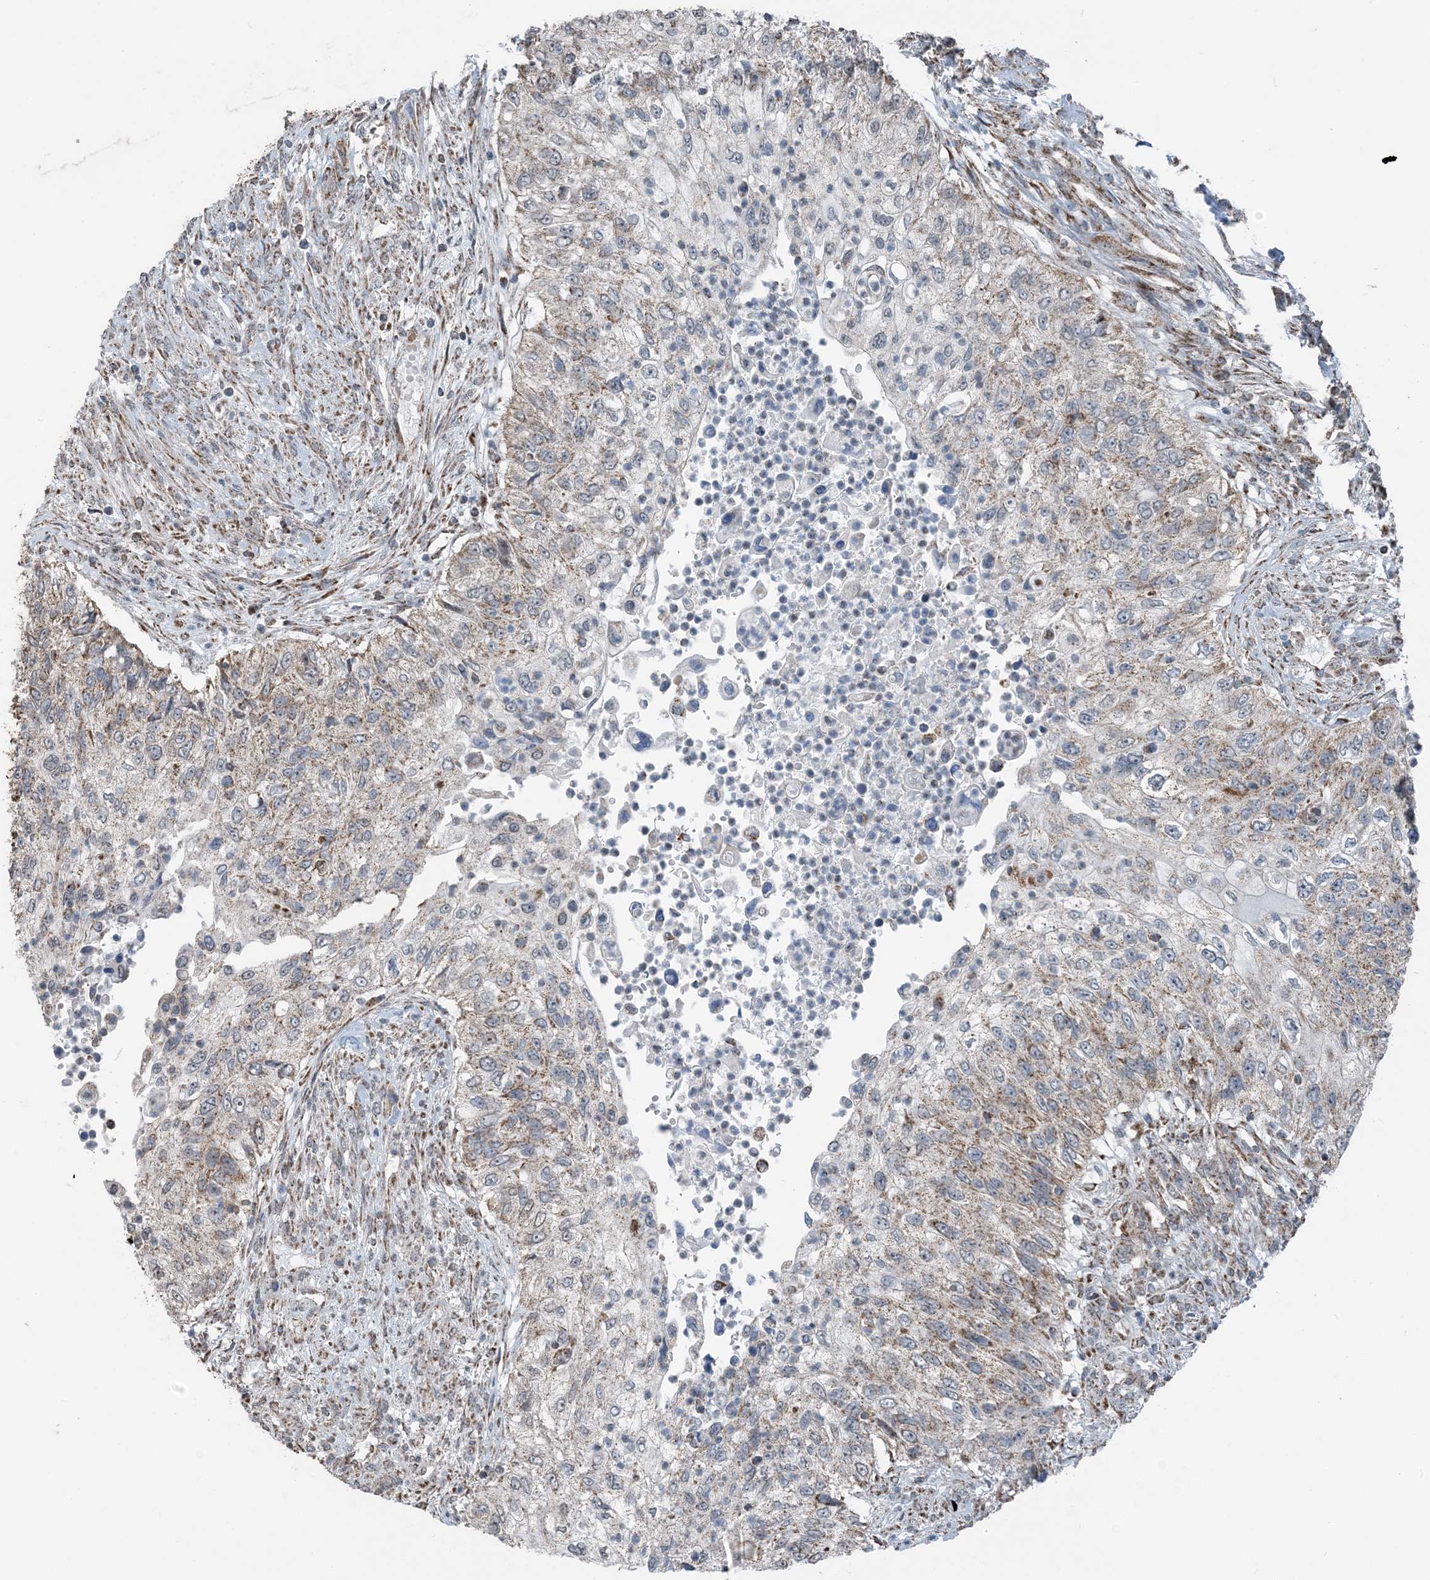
{"staining": {"intensity": "weak", "quantity": ">75%", "location": "cytoplasmic/membranous"}, "tissue": "urothelial cancer", "cell_type": "Tumor cells", "image_type": "cancer", "snomed": [{"axis": "morphology", "description": "Urothelial carcinoma, High grade"}, {"axis": "topography", "description": "Urinary bladder"}], "caption": "The immunohistochemical stain highlights weak cytoplasmic/membranous expression in tumor cells of urothelial cancer tissue. (DAB = brown stain, brightfield microscopy at high magnification).", "gene": "PILRB", "patient": {"sex": "female", "age": 60}}